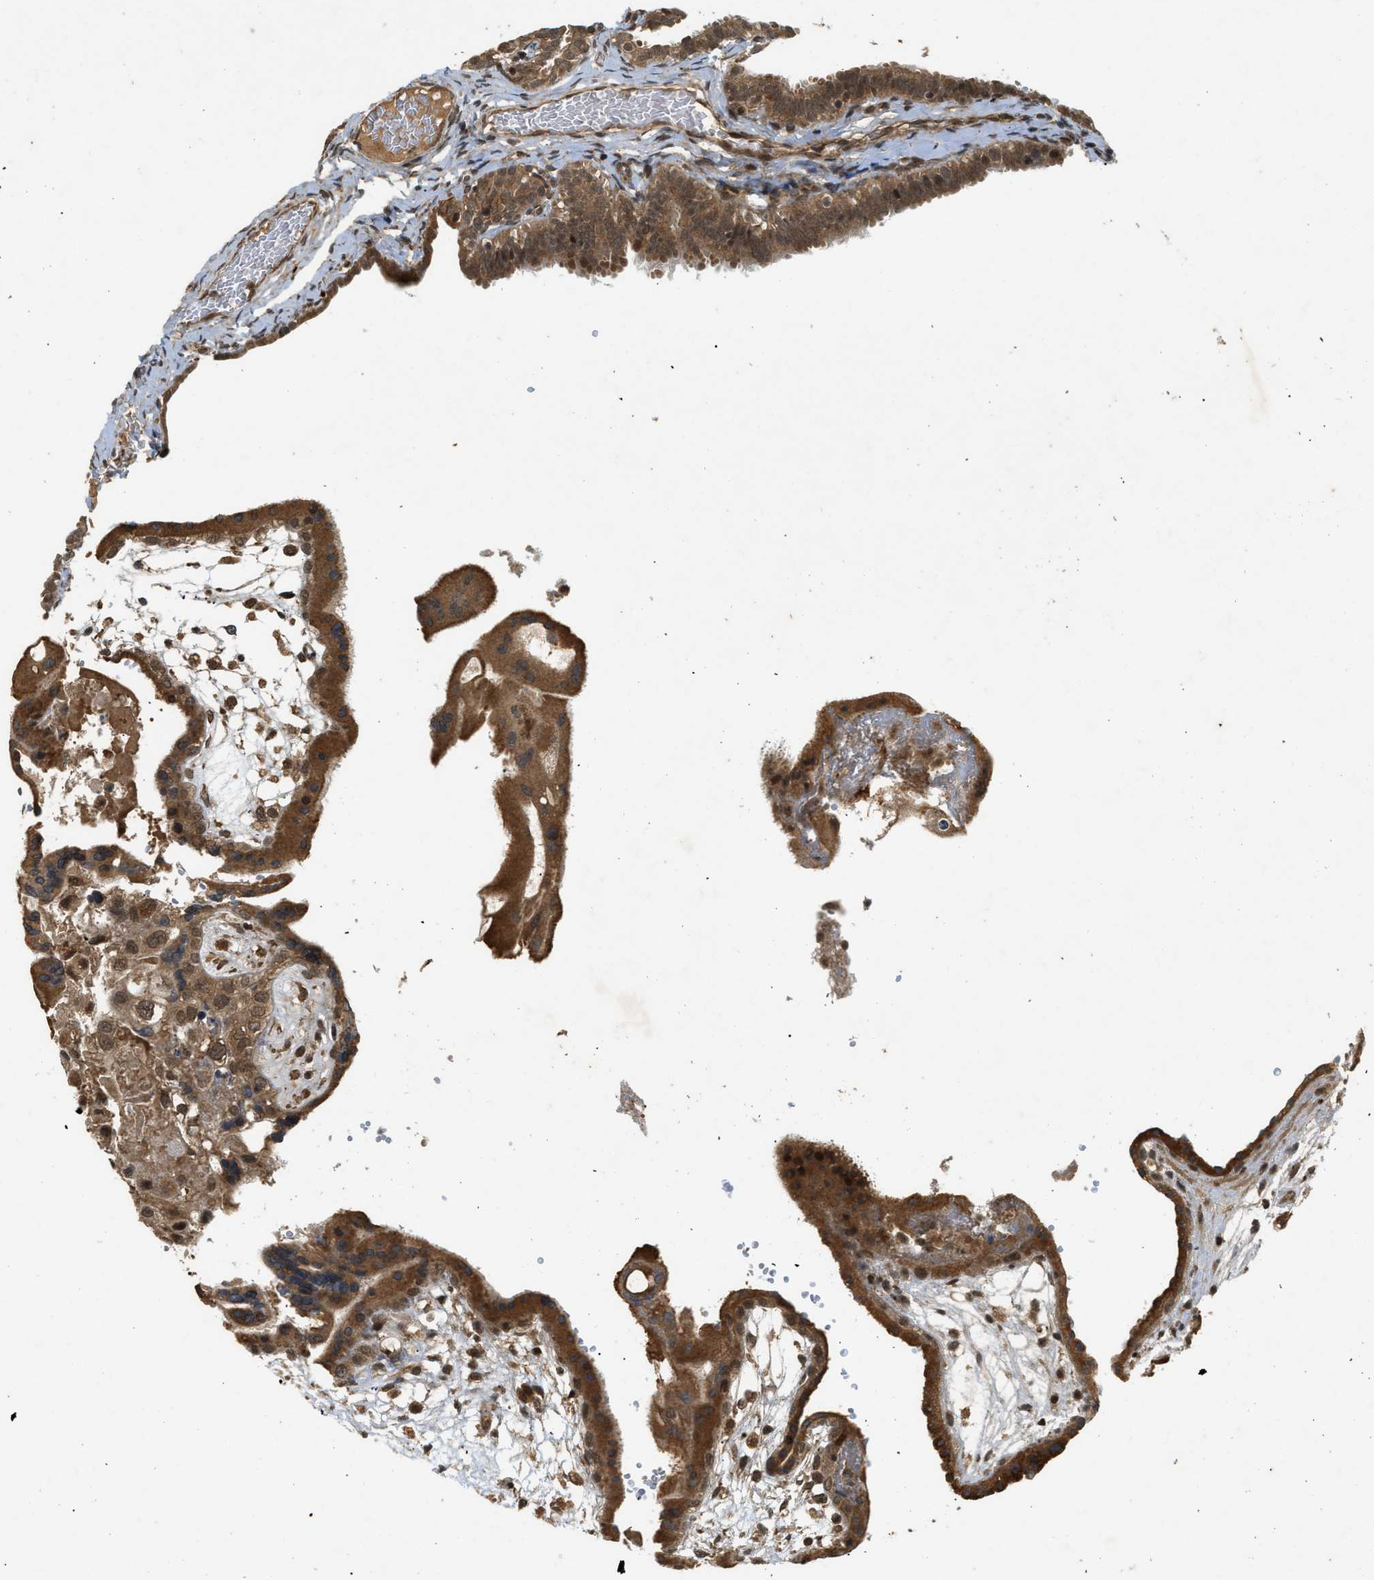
{"staining": {"intensity": "moderate", "quantity": ">75%", "location": "cytoplasmic/membranous,nuclear"}, "tissue": "fallopian tube", "cell_type": "Glandular cells", "image_type": "normal", "snomed": [{"axis": "morphology", "description": "Normal tissue, NOS"}, {"axis": "topography", "description": "Fallopian tube"}, {"axis": "topography", "description": "Placenta"}], "caption": "DAB (3,3'-diaminobenzidine) immunohistochemical staining of benign human fallopian tube displays moderate cytoplasmic/membranous,nuclear protein expression in about >75% of glandular cells. (IHC, brightfield microscopy, high magnification).", "gene": "EIF2AK3", "patient": {"sex": "female", "age": 34}}